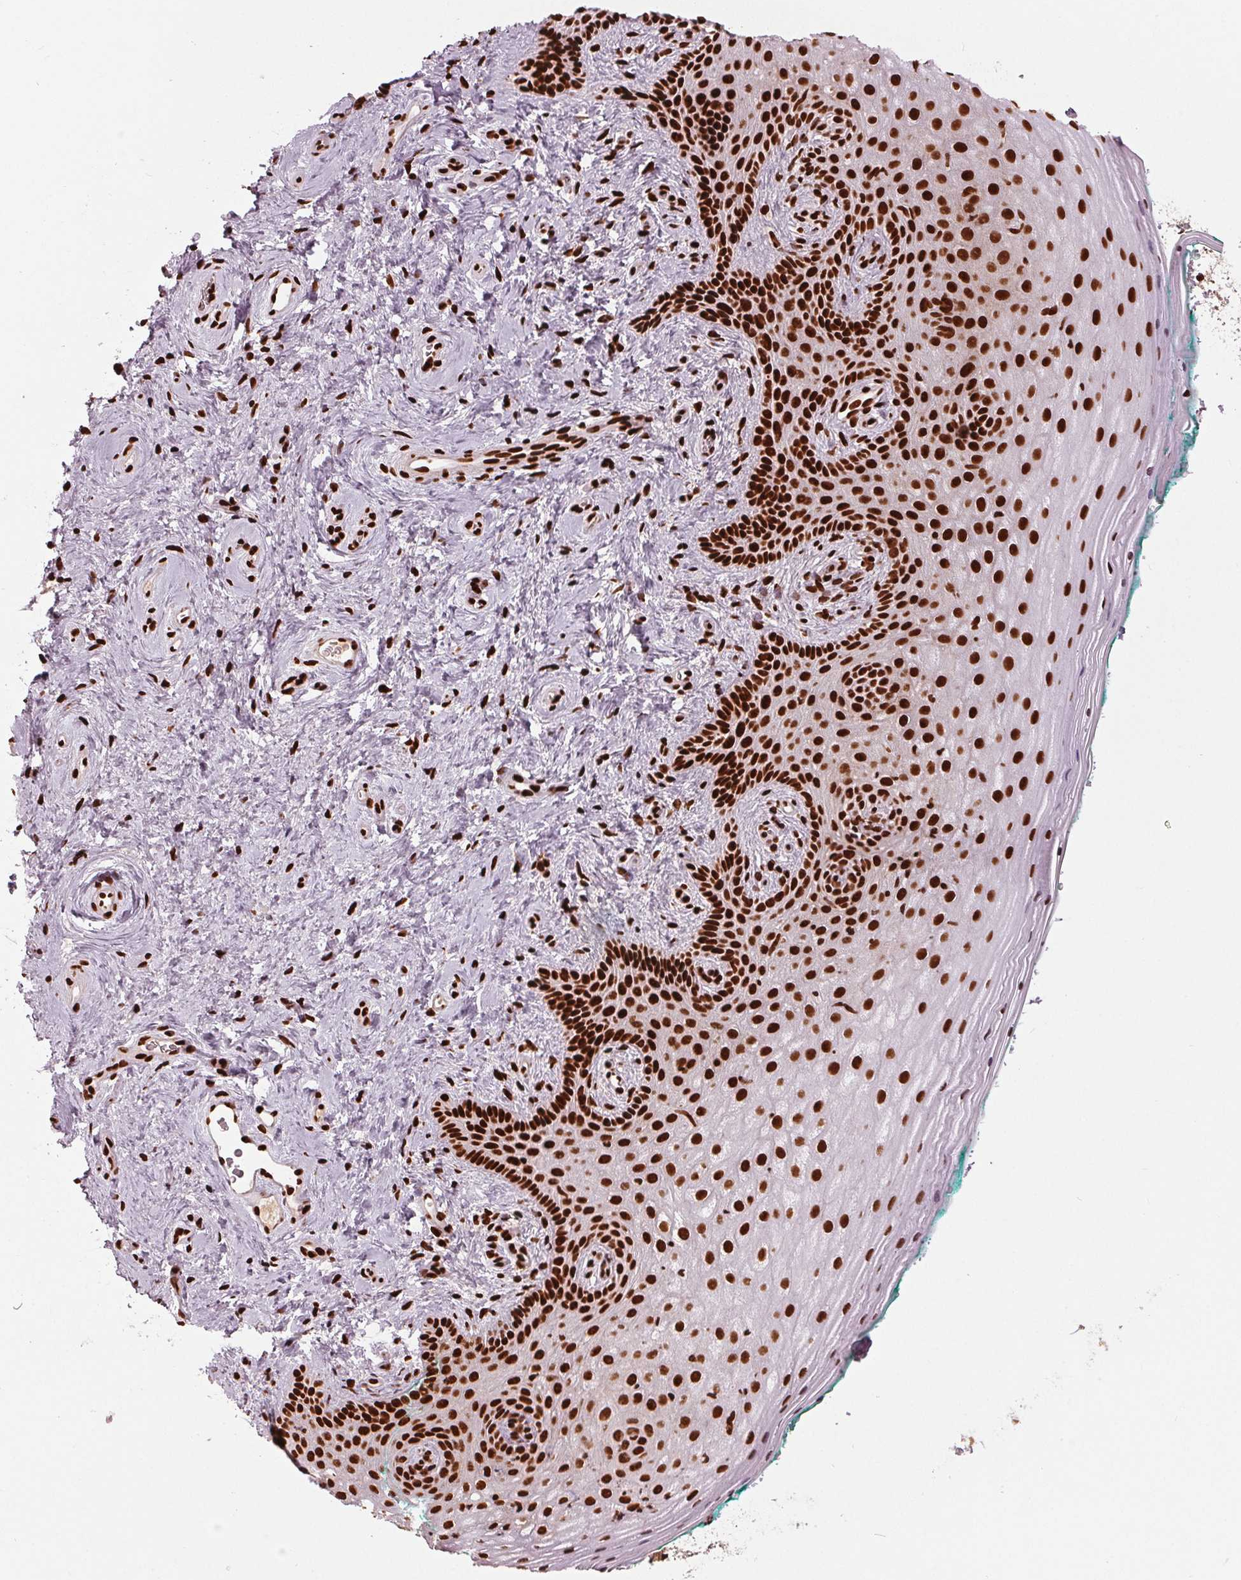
{"staining": {"intensity": "strong", "quantity": ">75%", "location": "nuclear"}, "tissue": "vagina", "cell_type": "Squamous epithelial cells", "image_type": "normal", "snomed": [{"axis": "morphology", "description": "Normal tissue, NOS"}, {"axis": "topography", "description": "Vagina"}], "caption": "IHC of unremarkable vagina displays high levels of strong nuclear staining in about >75% of squamous epithelial cells.", "gene": "BRD4", "patient": {"sex": "female", "age": 45}}